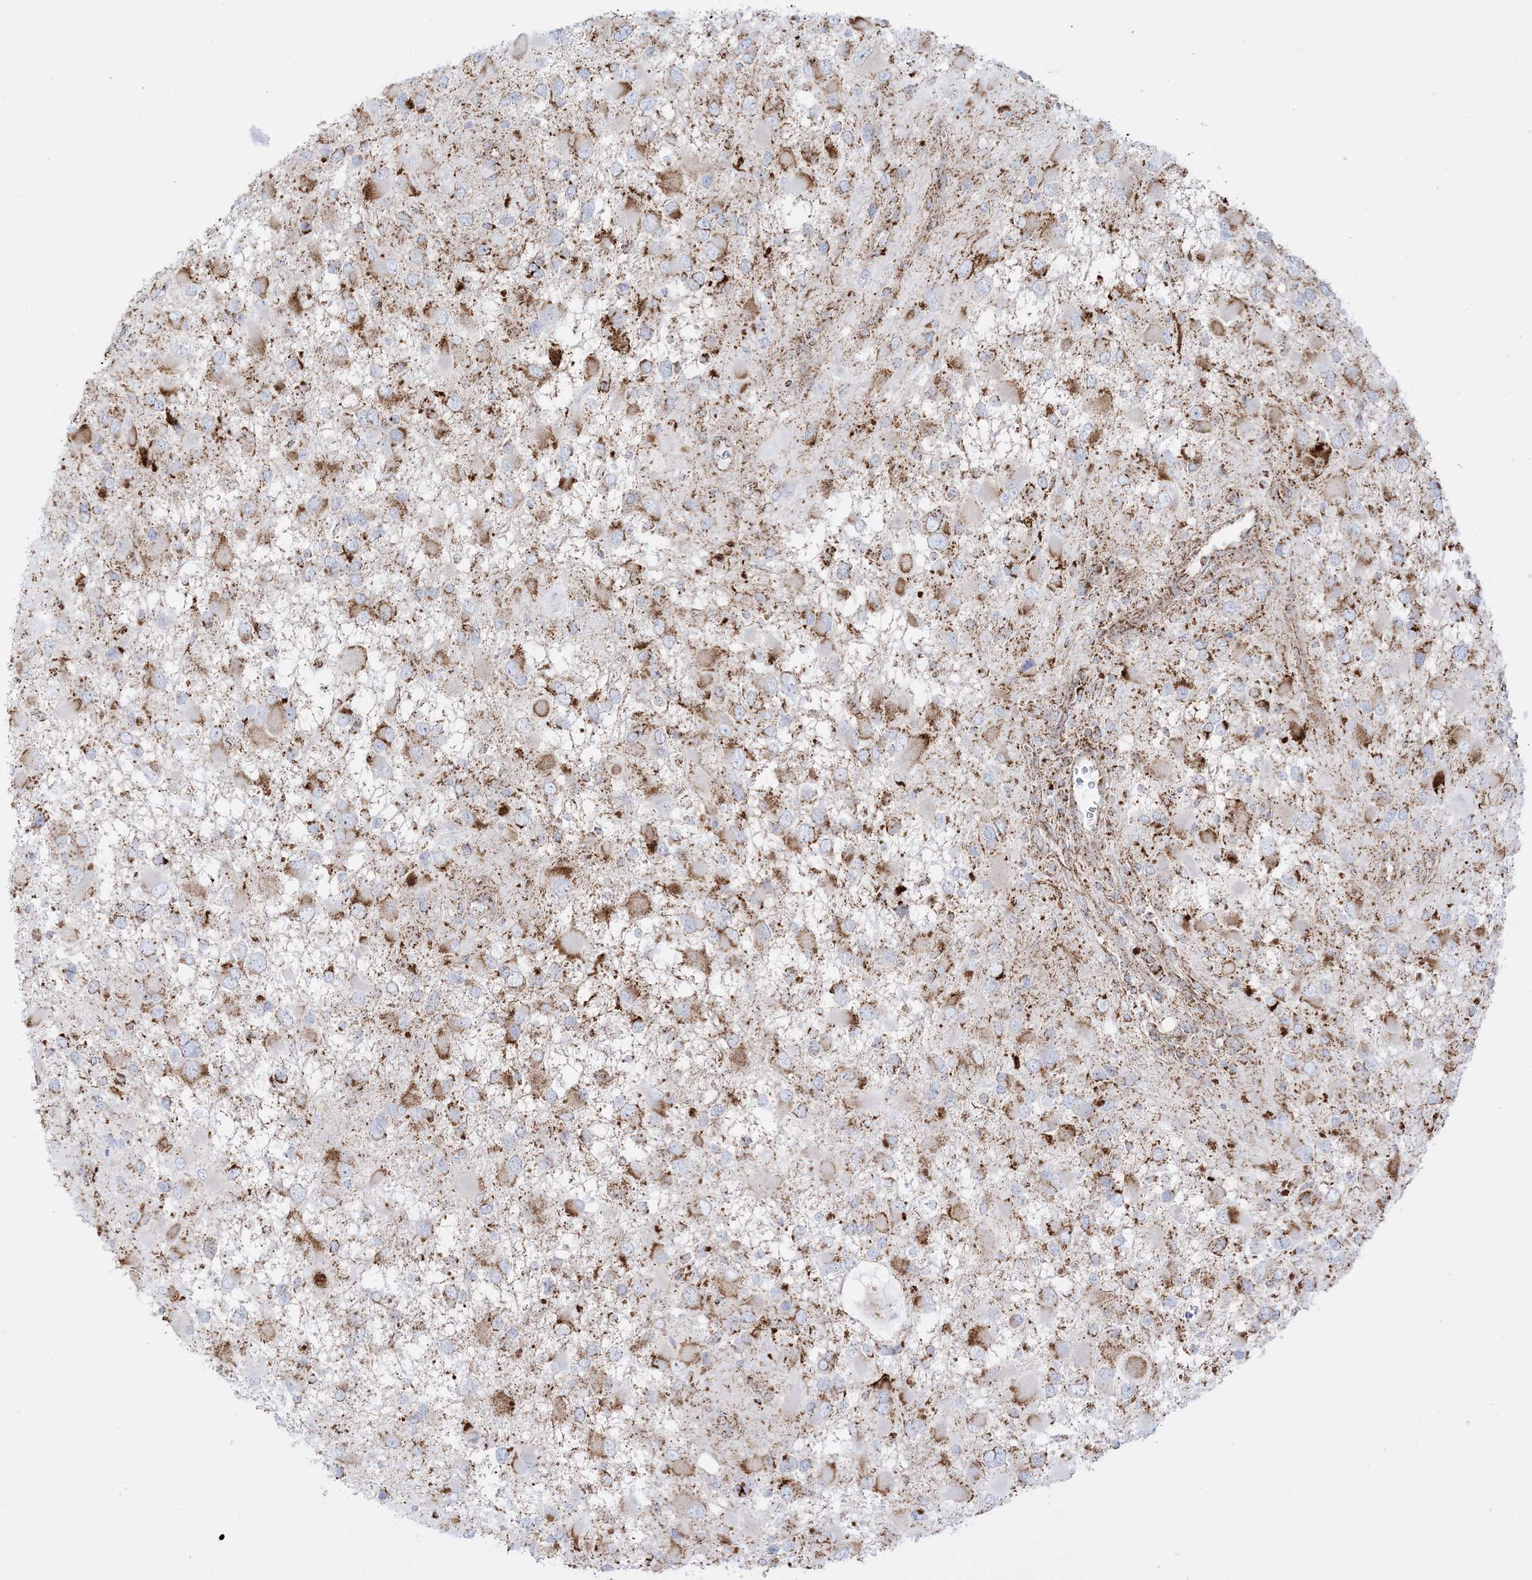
{"staining": {"intensity": "moderate", "quantity": ">75%", "location": "cytoplasmic/membranous"}, "tissue": "glioma", "cell_type": "Tumor cells", "image_type": "cancer", "snomed": [{"axis": "morphology", "description": "Glioma, malignant, High grade"}, {"axis": "topography", "description": "Brain"}], "caption": "The photomicrograph displays immunohistochemical staining of high-grade glioma (malignant). There is moderate cytoplasmic/membranous expression is seen in about >75% of tumor cells. Immunohistochemistry stains the protein in brown and the nuclei are stained blue.", "gene": "MRPS36", "patient": {"sex": "male", "age": 53}}